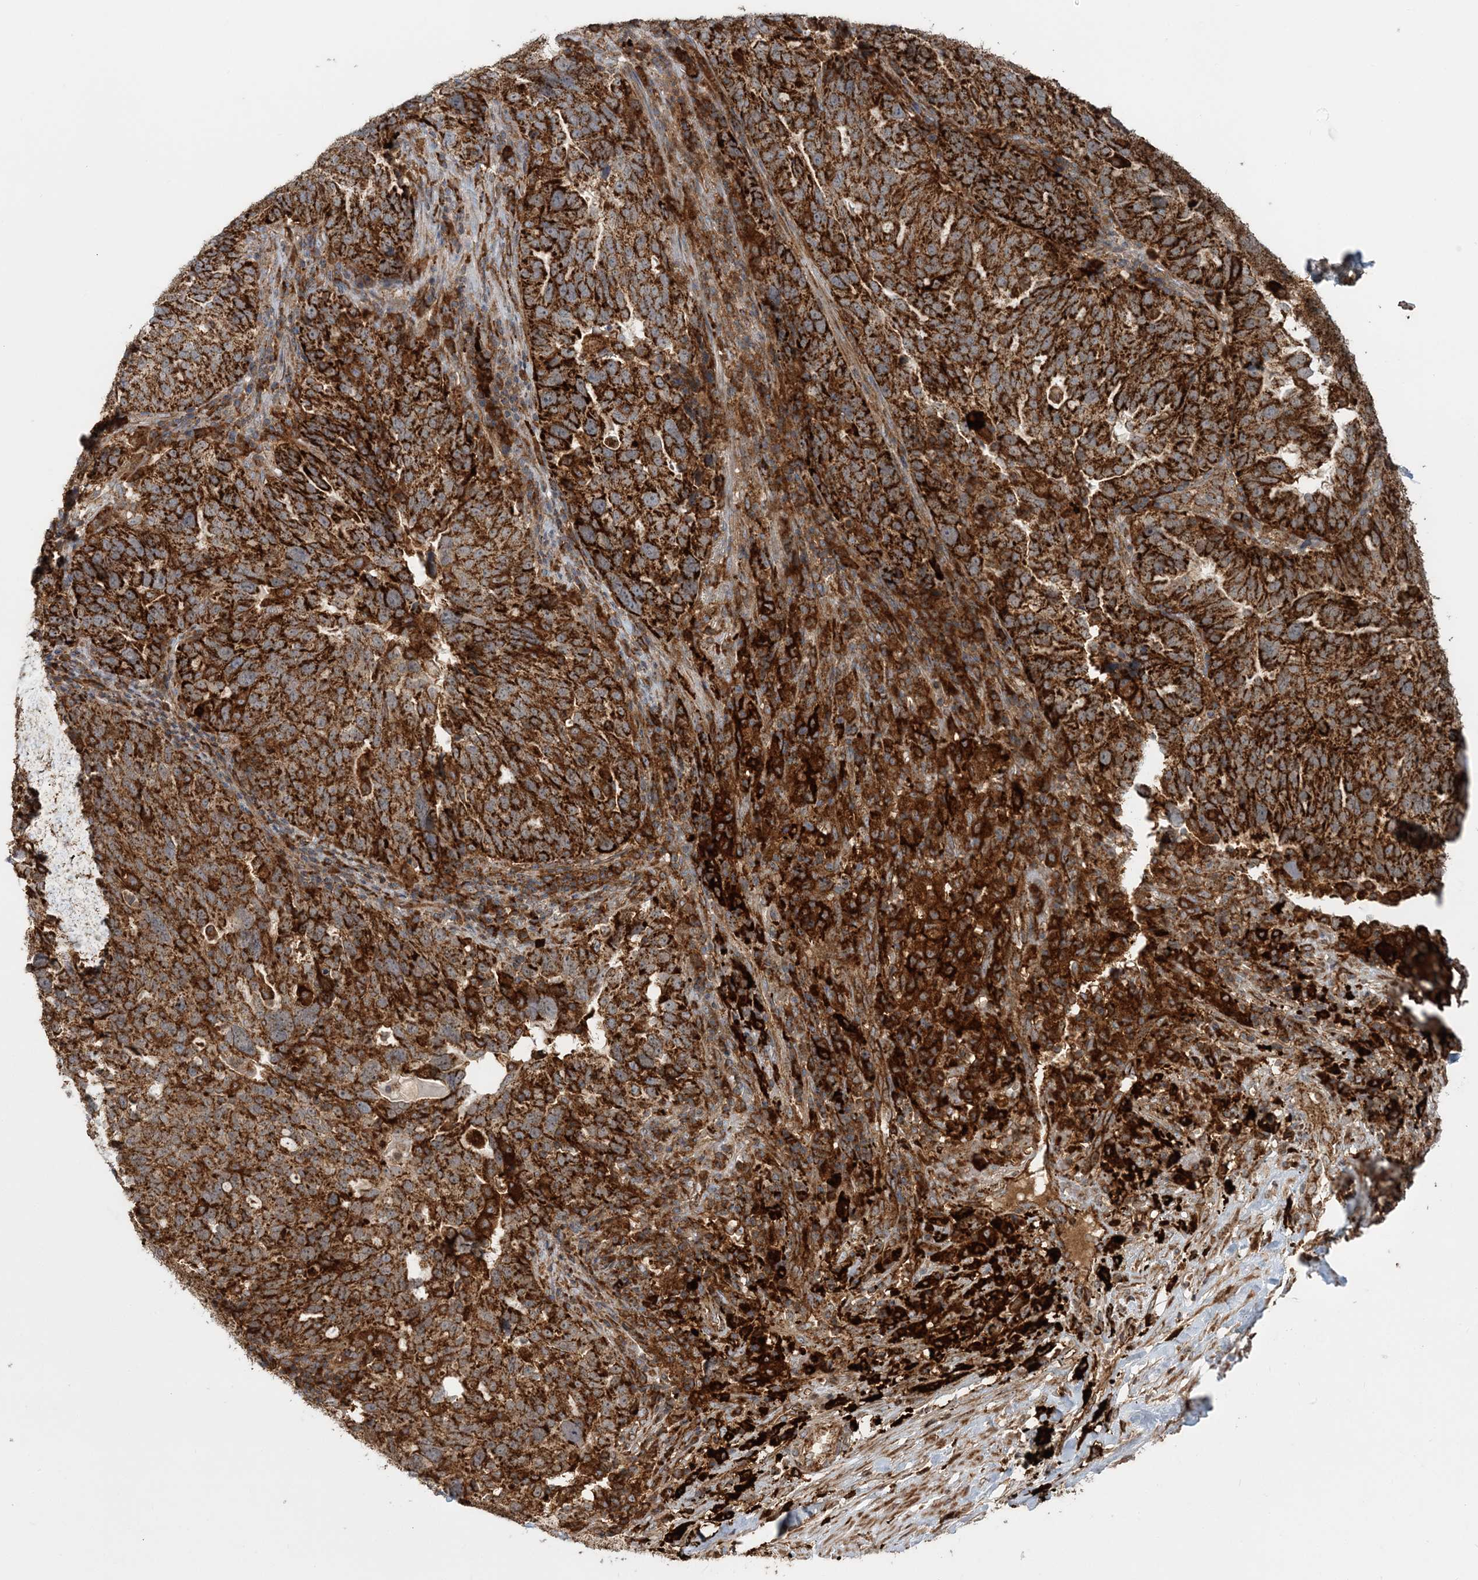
{"staining": {"intensity": "strong", "quantity": ">75%", "location": "cytoplasmic/membranous"}, "tissue": "ovarian cancer", "cell_type": "Tumor cells", "image_type": "cancer", "snomed": [{"axis": "morphology", "description": "Cystadenocarcinoma, serous, NOS"}, {"axis": "topography", "description": "Ovary"}], "caption": "Ovarian serous cystadenocarcinoma stained with a protein marker shows strong staining in tumor cells.", "gene": "LRPPRC", "patient": {"sex": "female", "age": 59}}